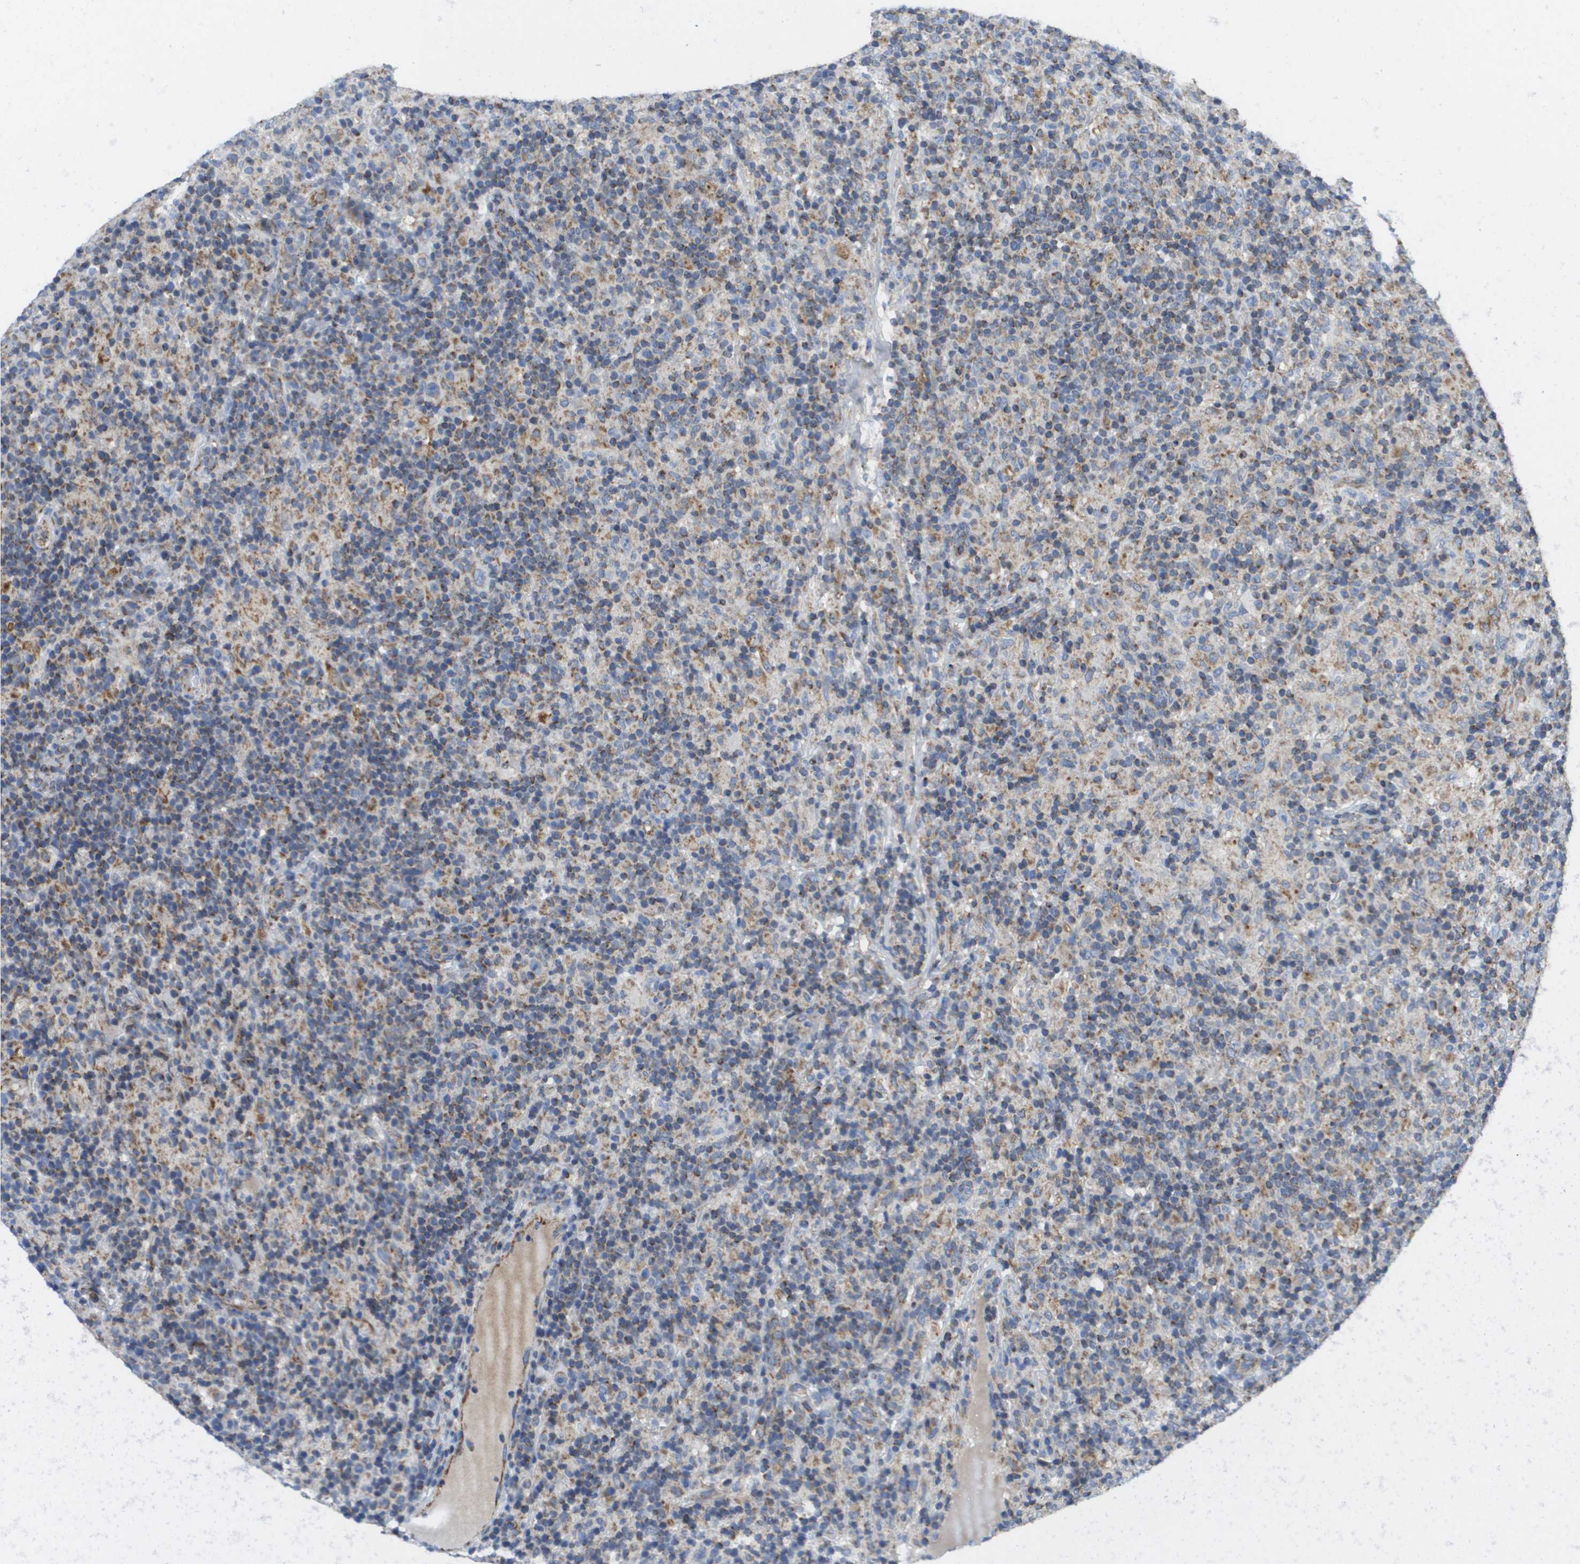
{"staining": {"intensity": "moderate", "quantity": "<25%", "location": "cytoplasmic/membranous"}, "tissue": "lymphoma", "cell_type": "Tumor cells", "image_type": "cancer", "snomed": [{"axis": "morphology", "description": "Hodgkin's disease, NOS"}, {"axis": "topography", "description": "Lymph node"}], "caption": "Tumor cells display moderate cytoplasmic/membranous positivity in about <25% of cells in lymphoma.", "gene": "FIS1", "patient": {"sex": "male", "age": 70}}